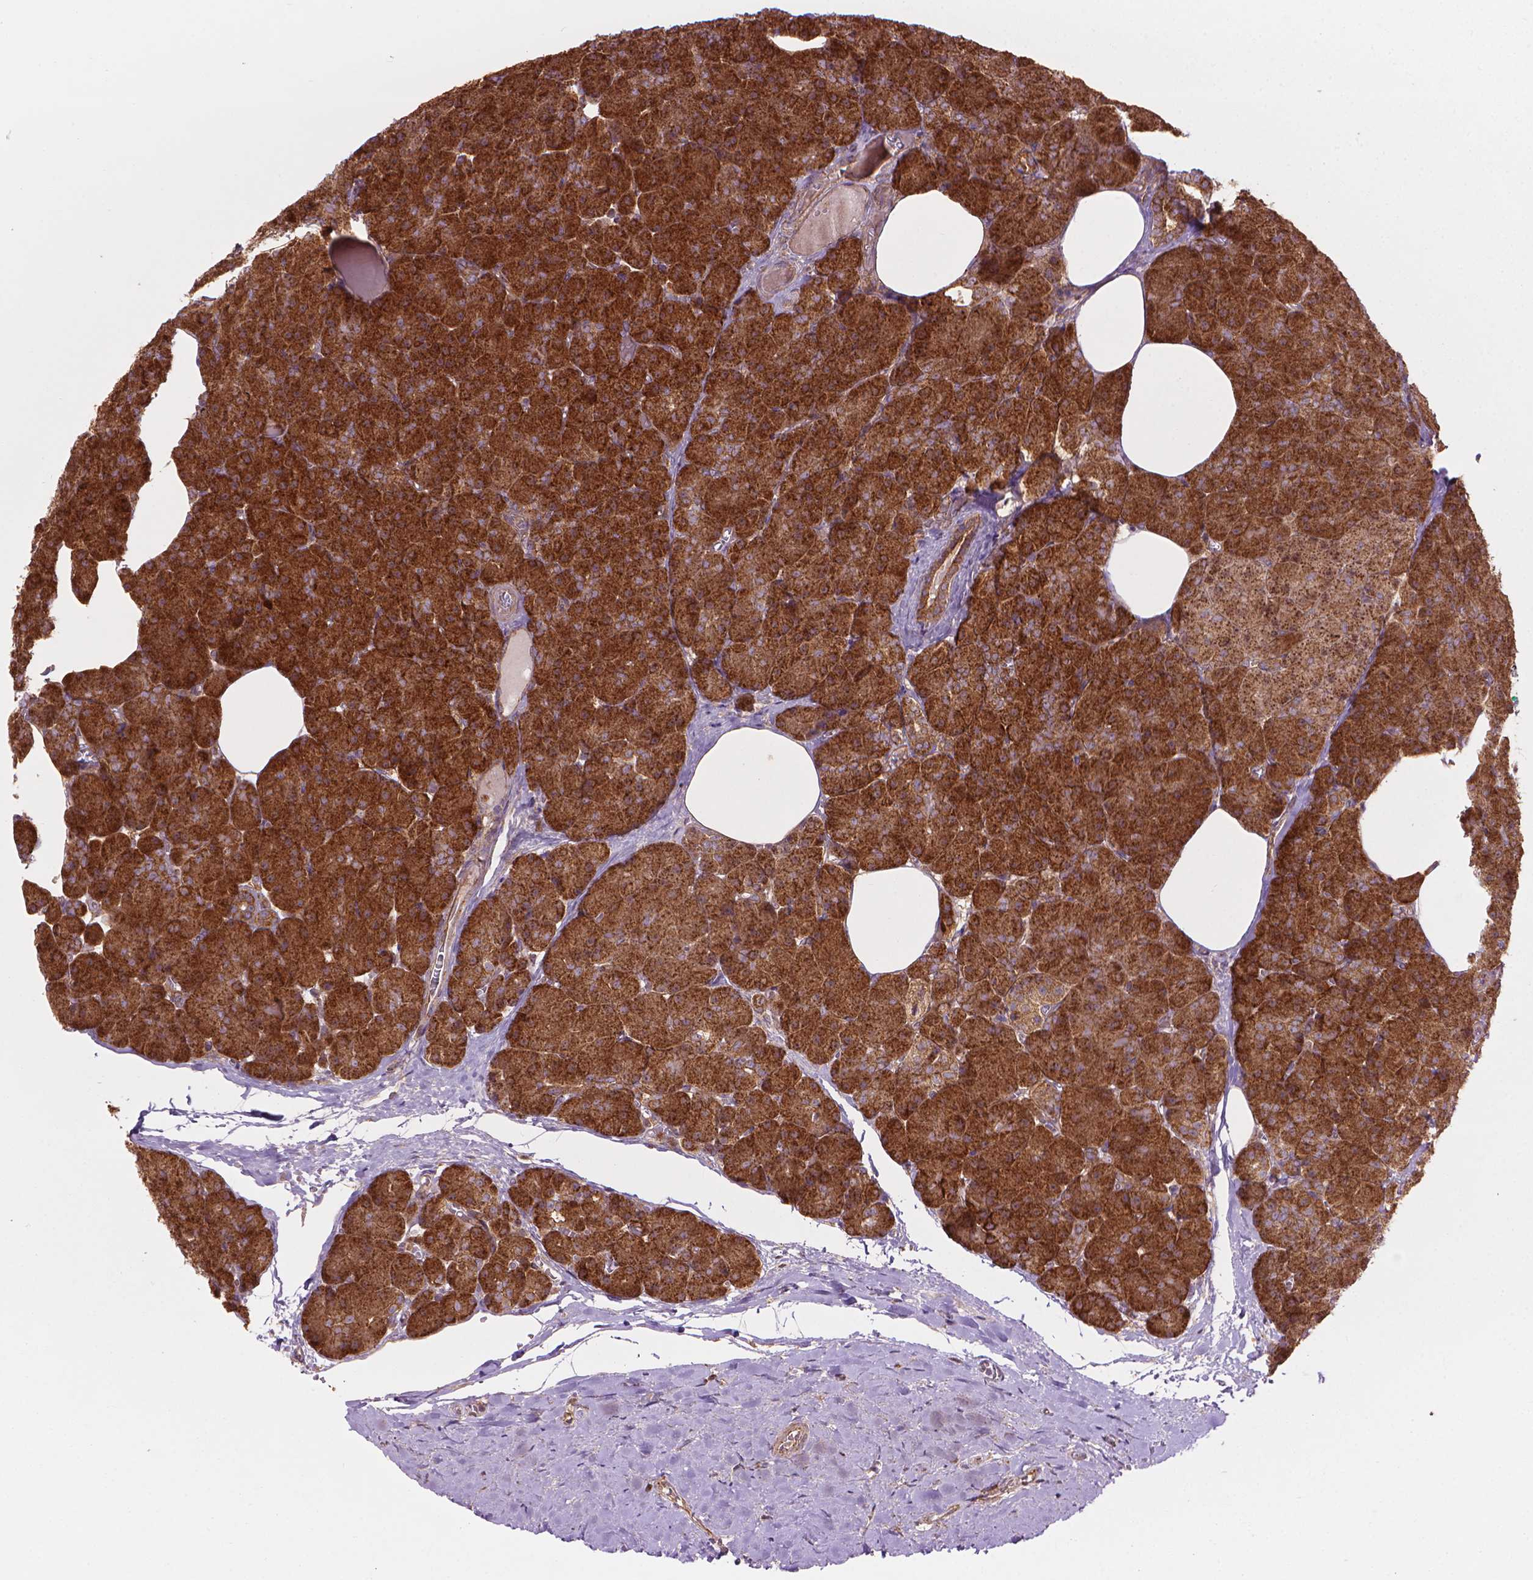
{"staining": {"intensity": "strong", "quantity": ">75%", "location": "cytoplasmic/membranous"}, "tissue": "pancreas", "cell_type": "Exocrine glandular cells", "image_type": "normal", "snomed": [{"axis": "morphology", "description": "Normal tissue, NOS"}, {"axis": "topography", "description": "Pancreas"}], "caption": "Immunohistochemistry histopathology image of unremarkable pancreas stained for a protein (brown), which demonstrates high levels of strong cytoplasmic/membranous expression in about >75% of exocrine glandular cells.", "gene": "VARS2", "patient": {"sex": "female", "age": 45}}